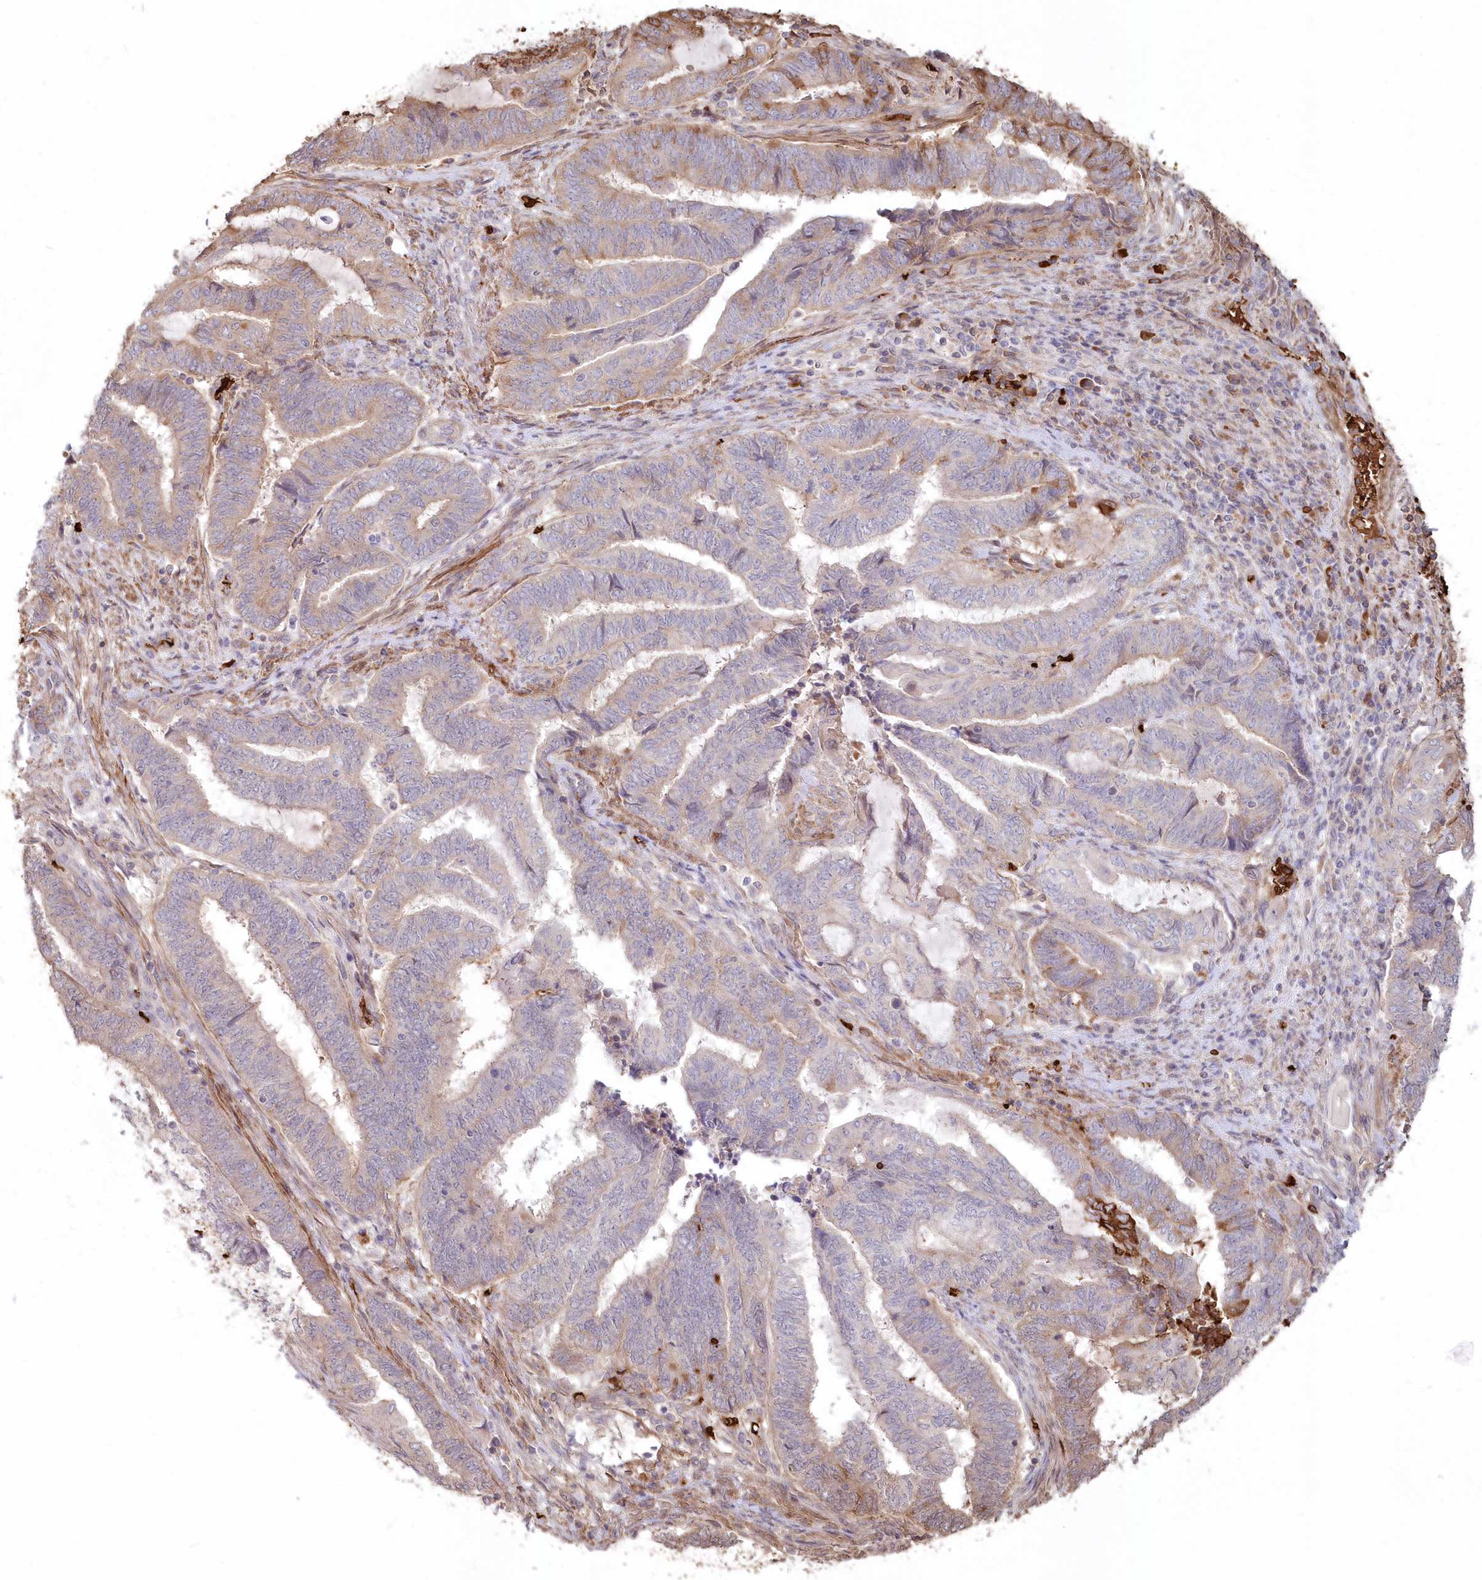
{"staining": {"intensity": "weak", "quantity": "<25%", "location": "cytoplasmic/membranous"}, "tissue": "endometrial cancer", "cell_type": "Tumor cells", "image_type": "cancer", "snomed": [{"axis": "morphology", "description": "Adenocarcinoma, NOS"}, {"axis": "topography", "description": "Uterus"}, {"axis": "topography", "description": "Endometrium"}], "caption": "Adenocarcinoma (endometrial) was stained to show a protein in brown. There is no significant expression in tumor cells.", "gene": "SERINC1", "patient": {"sex": "female", "age": 70}}